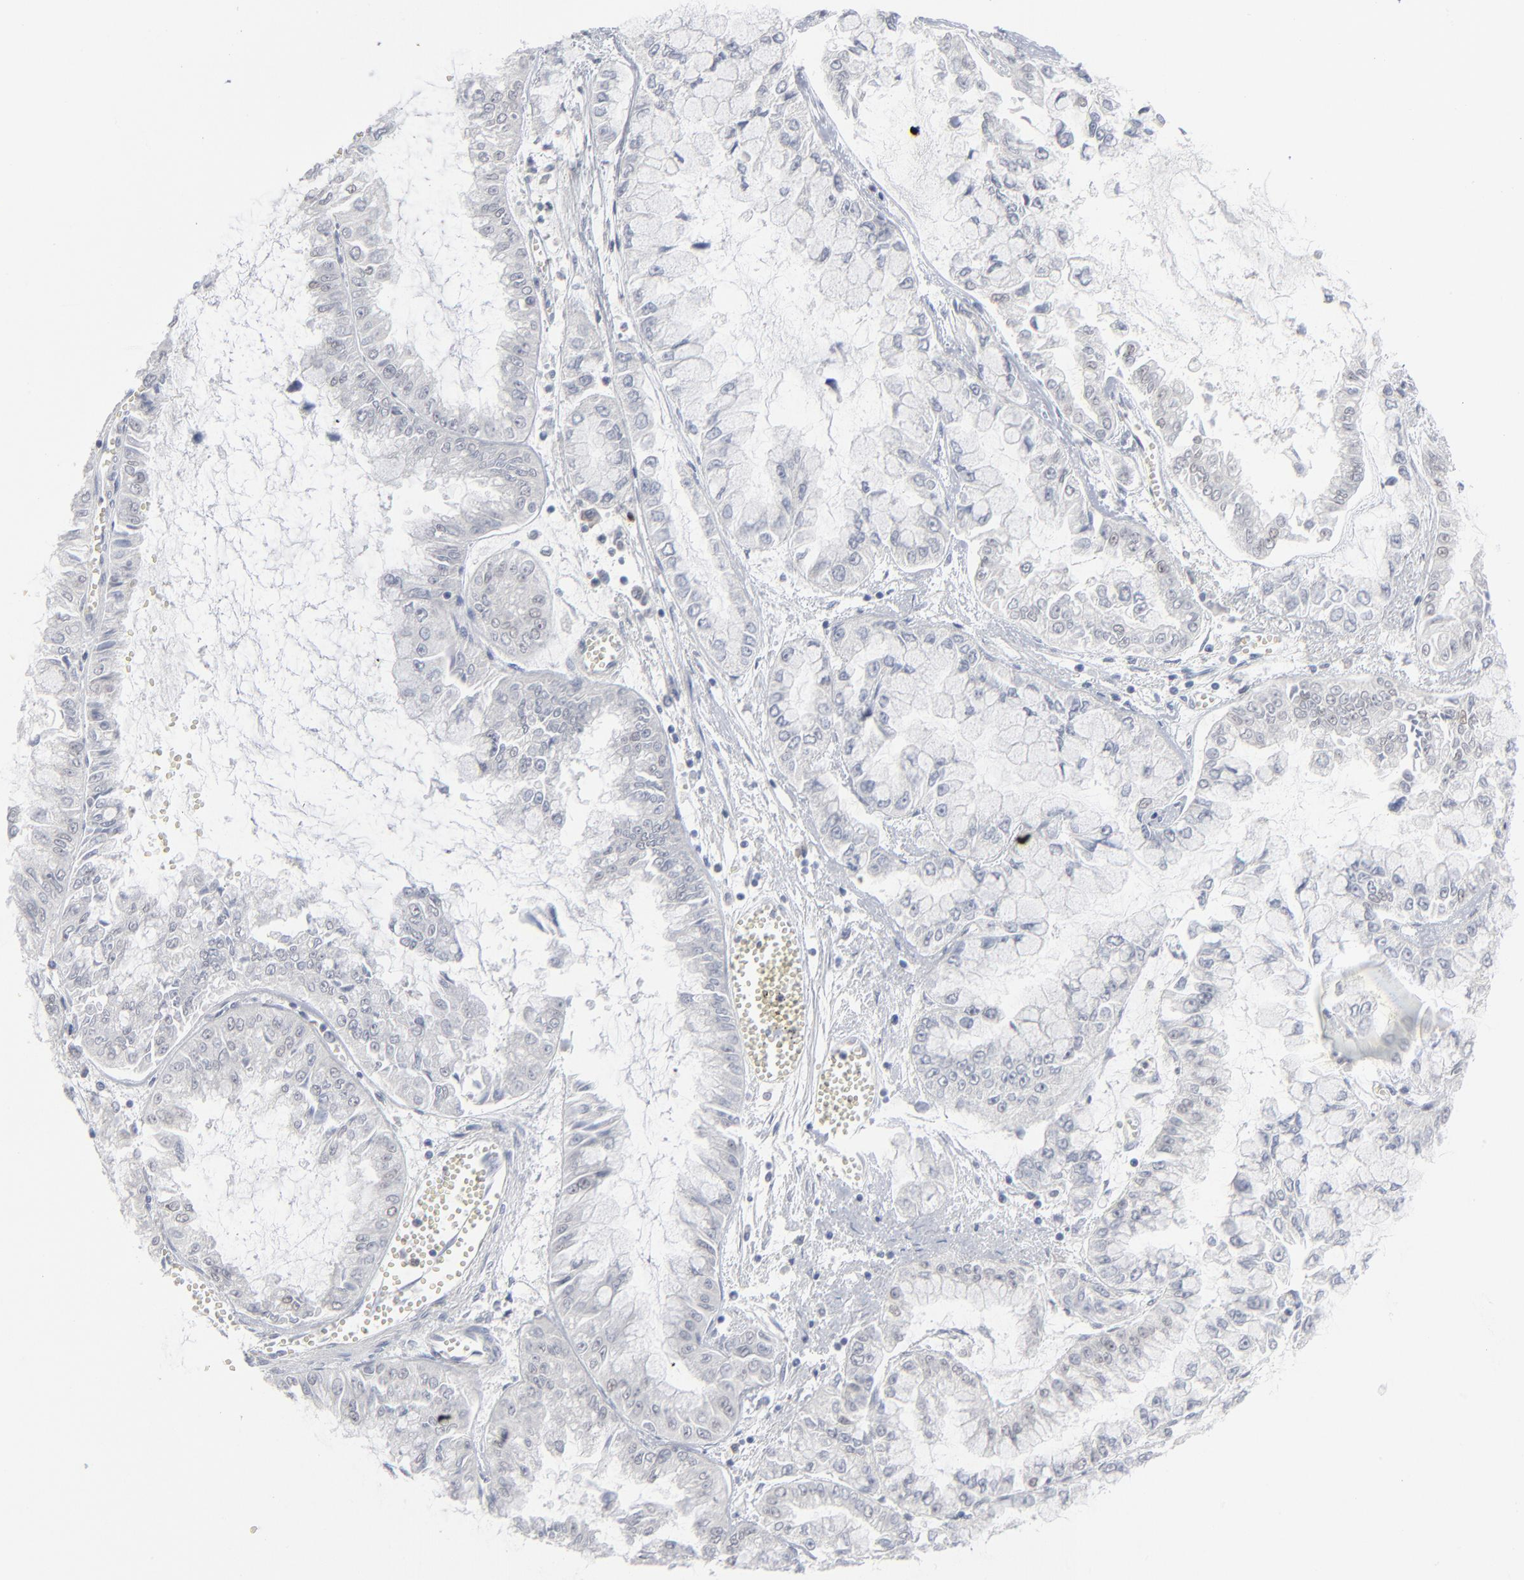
{"staining": {"intensity": "negative", "quantity": "none", "location": "none"}, "tissue": "liver cancer", "cell_type": "Tumor cells", "image_type": "cancer", "snomed": [{"axis": "morphology", "description": "Cholangiocarcinoma"}, {"axis": "topography", "description": "Liver"}], "caption": "Human cholangiocarcinoma (liver) stained for a protein using immunohistochemistry (IHC) shows no staining in tumor cells.", "gene": "FOXN2", "patient": {"sex": "female", "age": 79}}